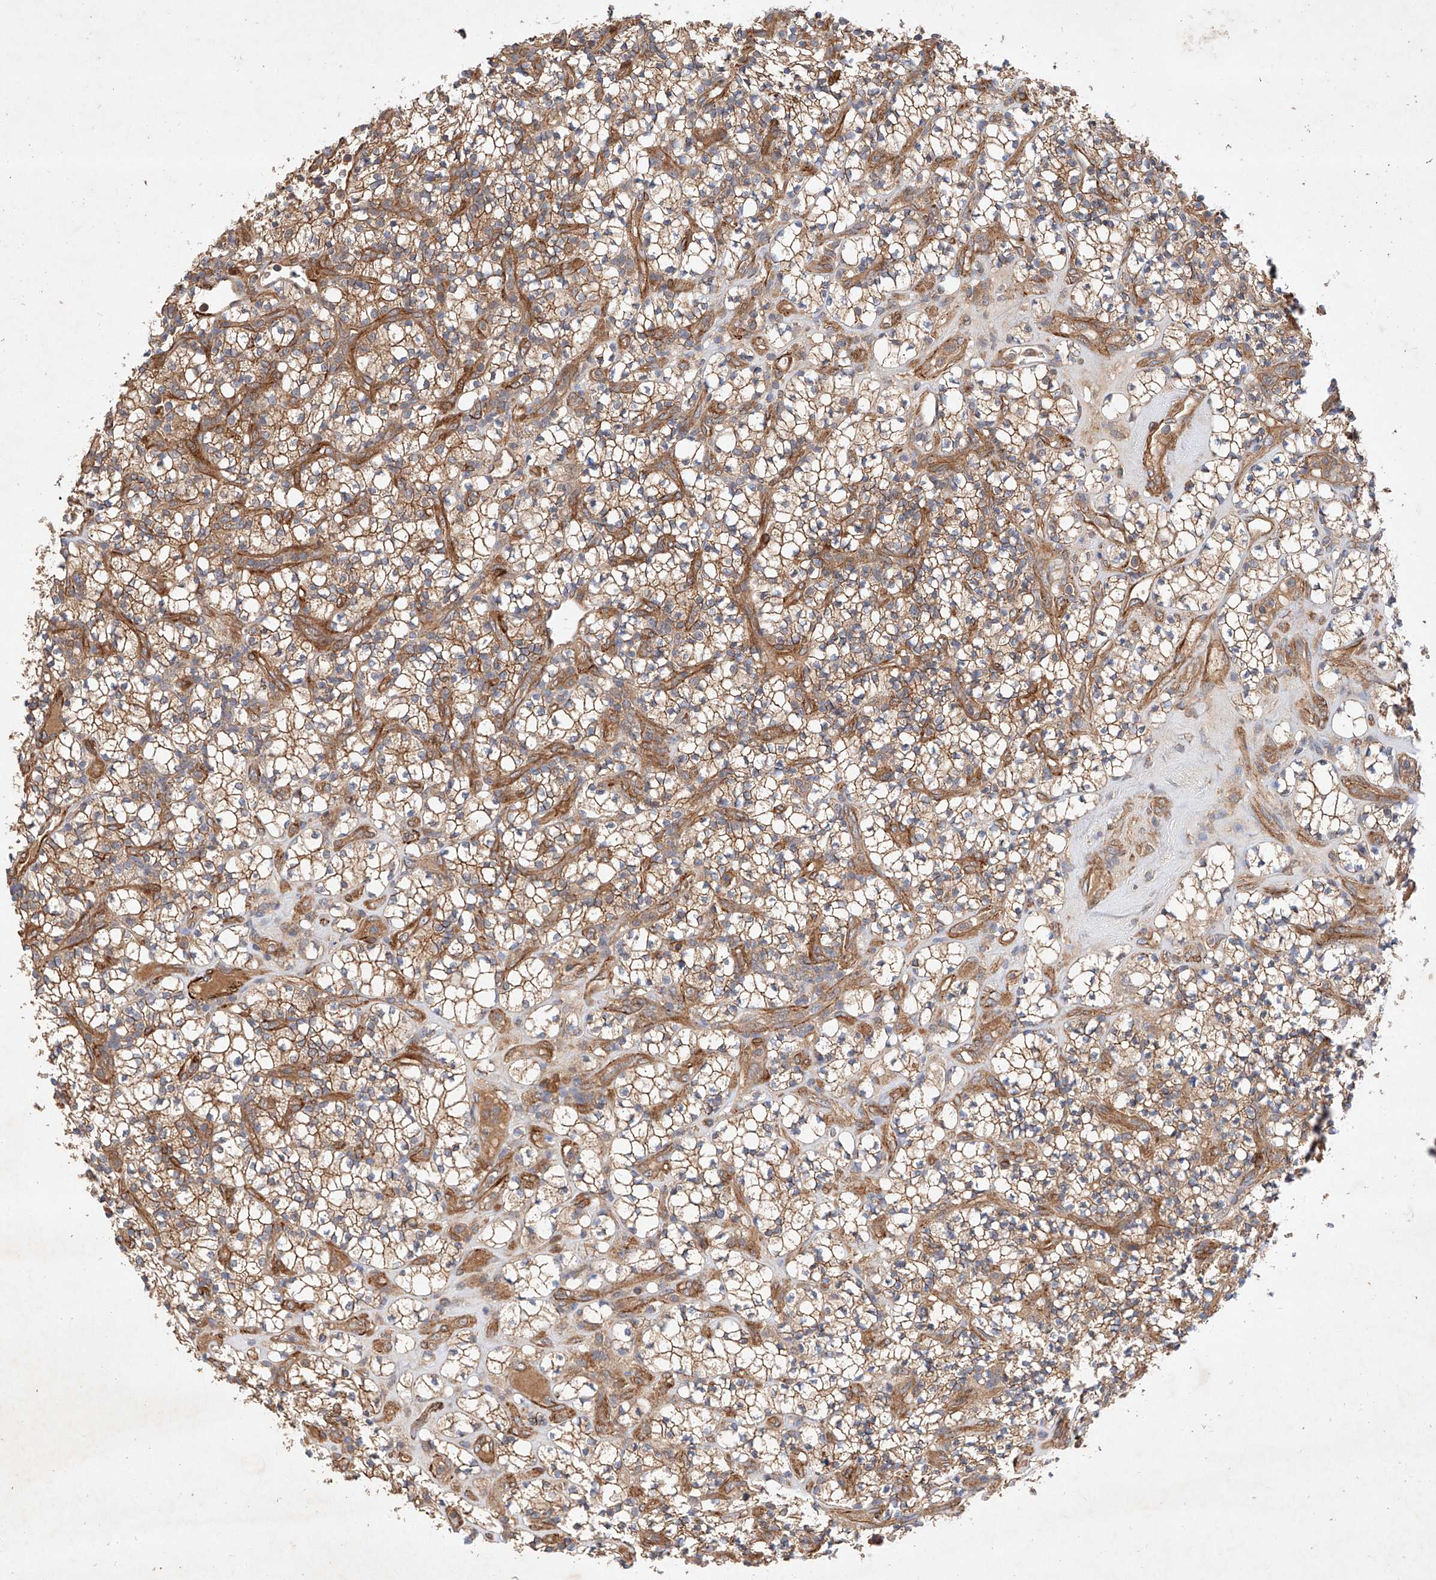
{"staining": {"intensity": "moderate", "quantity": ">75%", "location": "cytoplasmic/membranous"}, "tissue": "renal cancer", "cell_type": "Tumor cells", "image_type": "cancer", "snomed": [{"axis": "morphology", "description": "Adenocarcinoma, NOS"}, {"axis": "topography", "description": "Kidney"}], "caption": "Immunohistochemical staining of renal cancer (adenocarcinoma) shows medium levels of moderate cytoplasmic/membranous expression in about >75% of tumor cells. (DAB = brown stain, brightfield microscopy at high magnification).", "gene": "RAB23", "patient": {"sex": "male", "age": 77}}